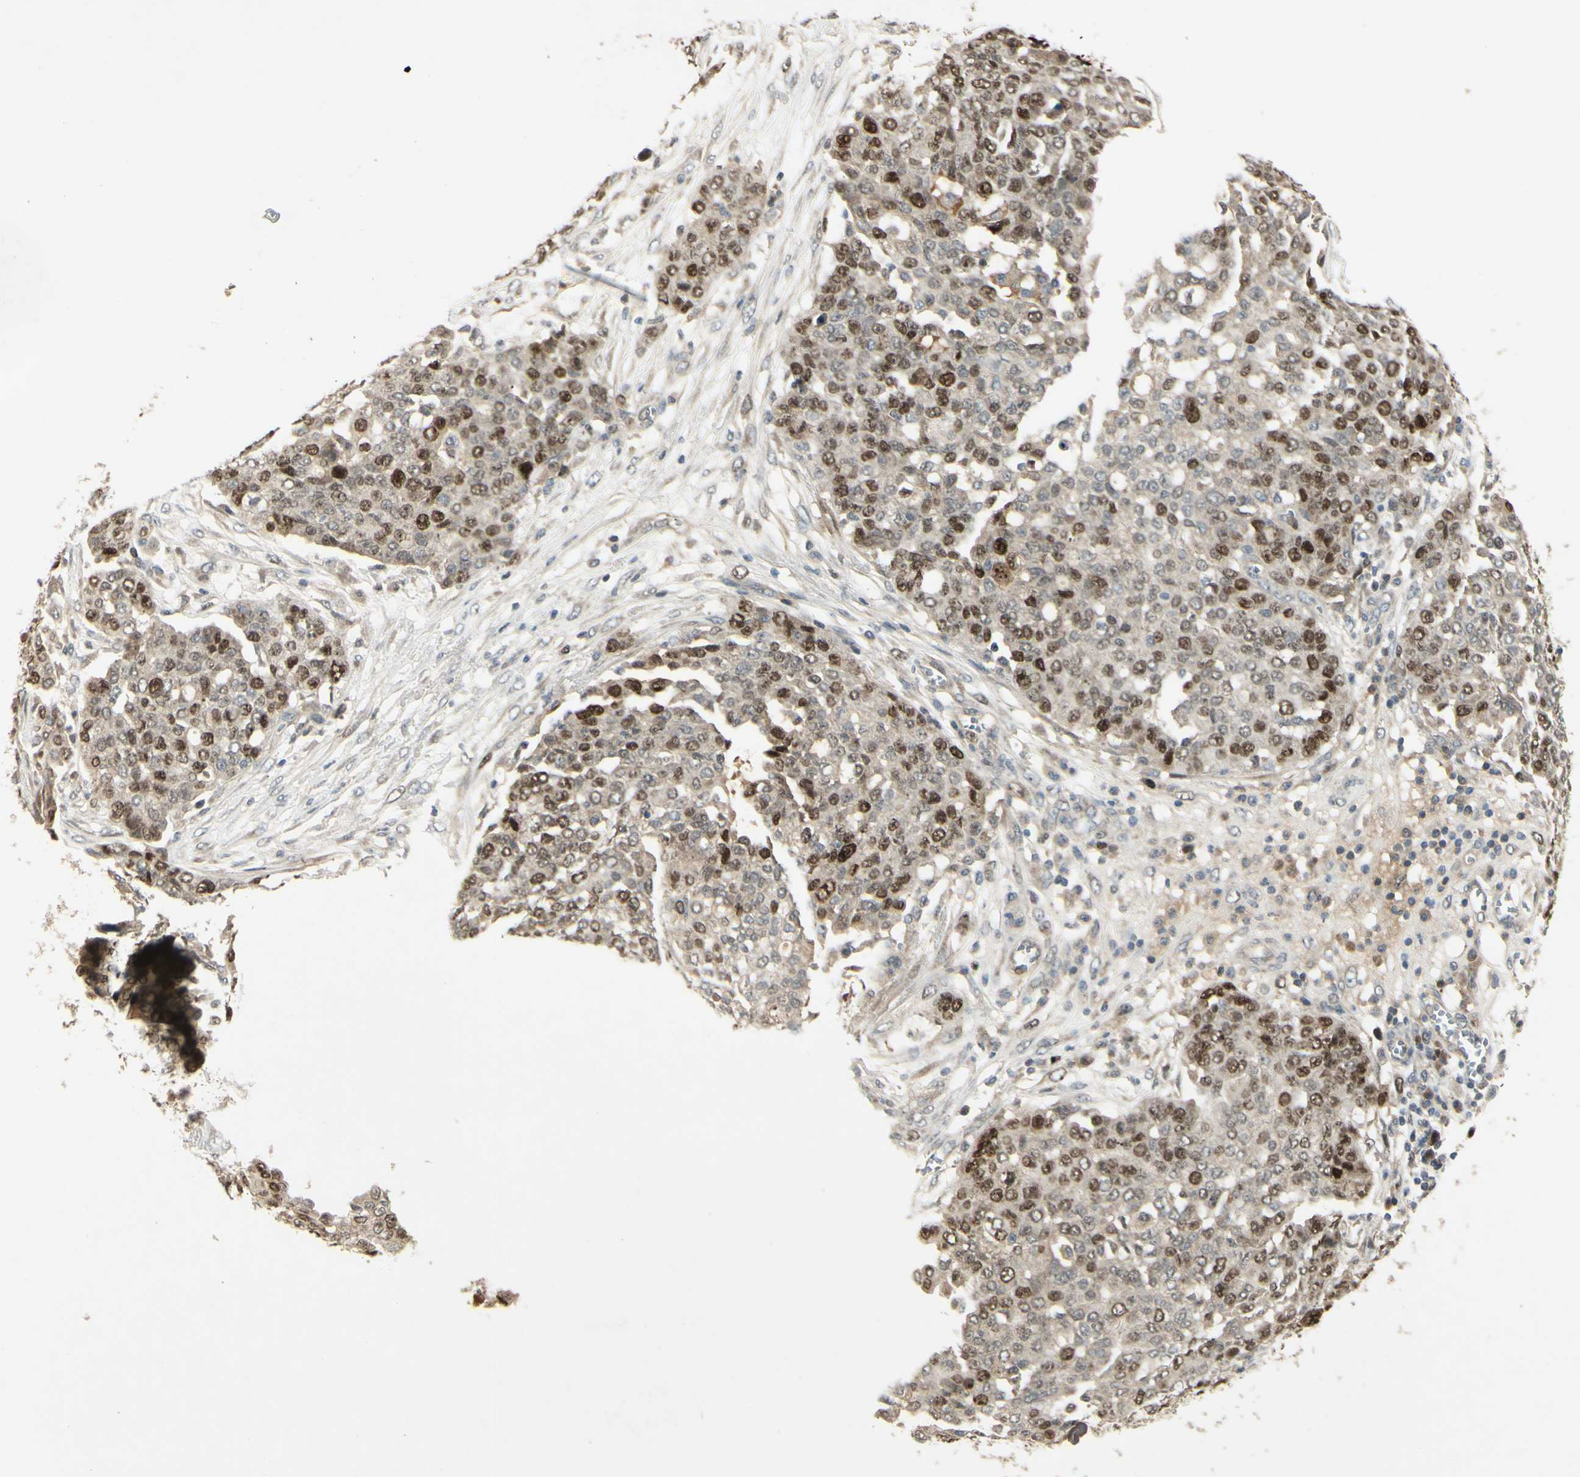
{"staining": {"intensity": "strong", "quantity": "25%-75%", "location": "nuclear"}, "tissue": "ovarian cancer", "cell_type": "Tumor cells", "image_type": "cancer", "snomed": [{"axis": "morphology", "description": "Cystadenocarcinoma, serous, NOS"}, {"axis": "topography", "description": "Soft tissue"}, {"axis": "topography", "description": "Ovary"}], "caption": "DAB immunohistochemical staining of human ovarian serous cystadenocarcinoma displays strong nuclear protein staining in about 25%-75% of tumor cells.", "gene": "RAD18", "patient": {"sex": "female", "age": 57}}